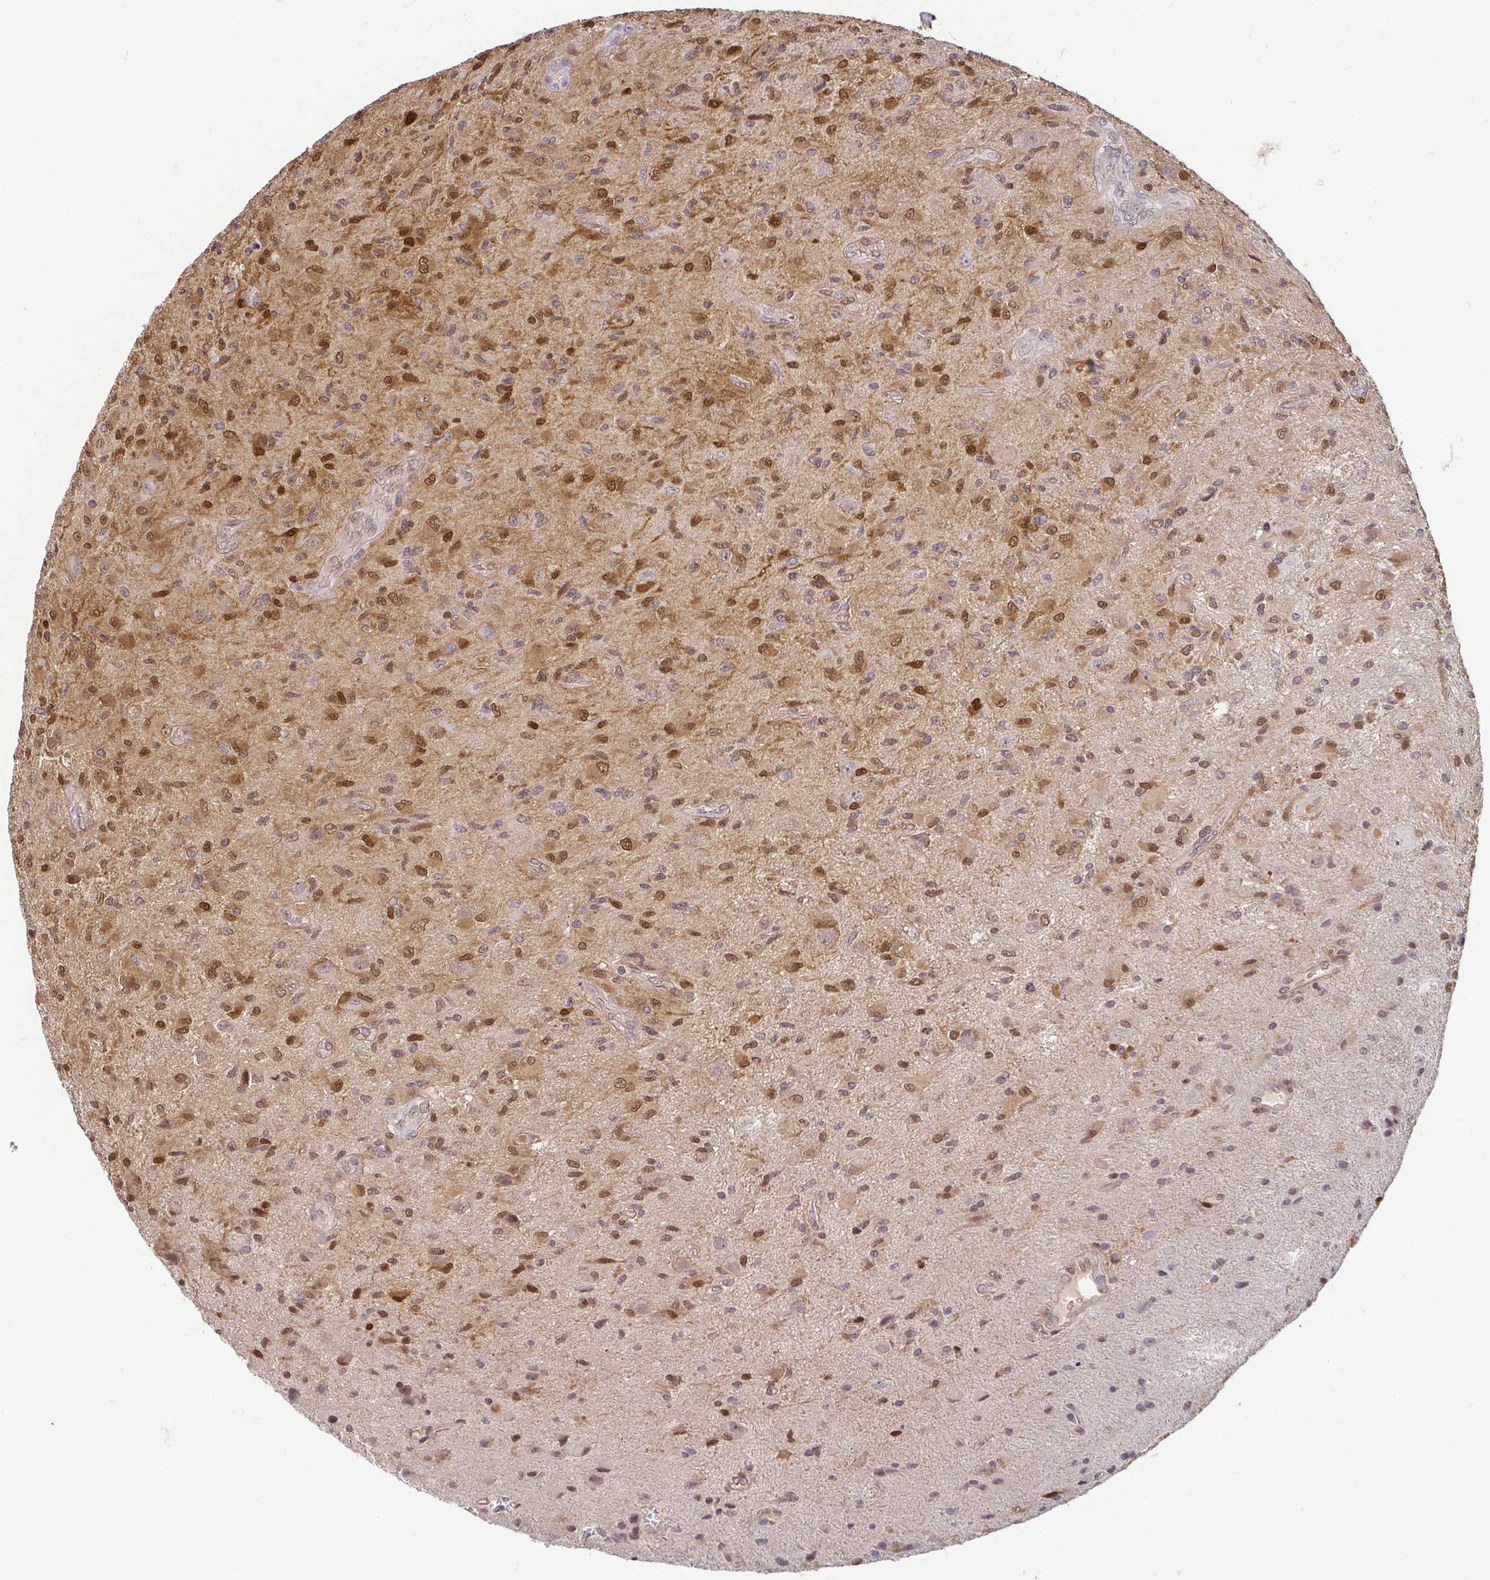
{"staining": {"intensity": "moderate", "quantity": "25%-75%", "location": "cytoplasmic/membranous,nuclear"}, "tissue": "glioma", "cell_type": "Tumor cells", "image_type": "cancer", "snomed": [{"axis": "morphology", "description": "Glioma, malignant, High grade"}, {"axis": "topography", "description": "Brain"}], "caption": "Brown immunohistochemical staining in human malignant high-grade glioma displays moderate cytoplasmic/membranous and nuclear staining in approximately 25%-75% of tumor cells. The protein is stained brown, and the nuclei are stained in blue (DAB IHC with brightfield microscopy, high magnification).", "gene": "HOPX", "patient": {"sex": "female", "age": 65}}